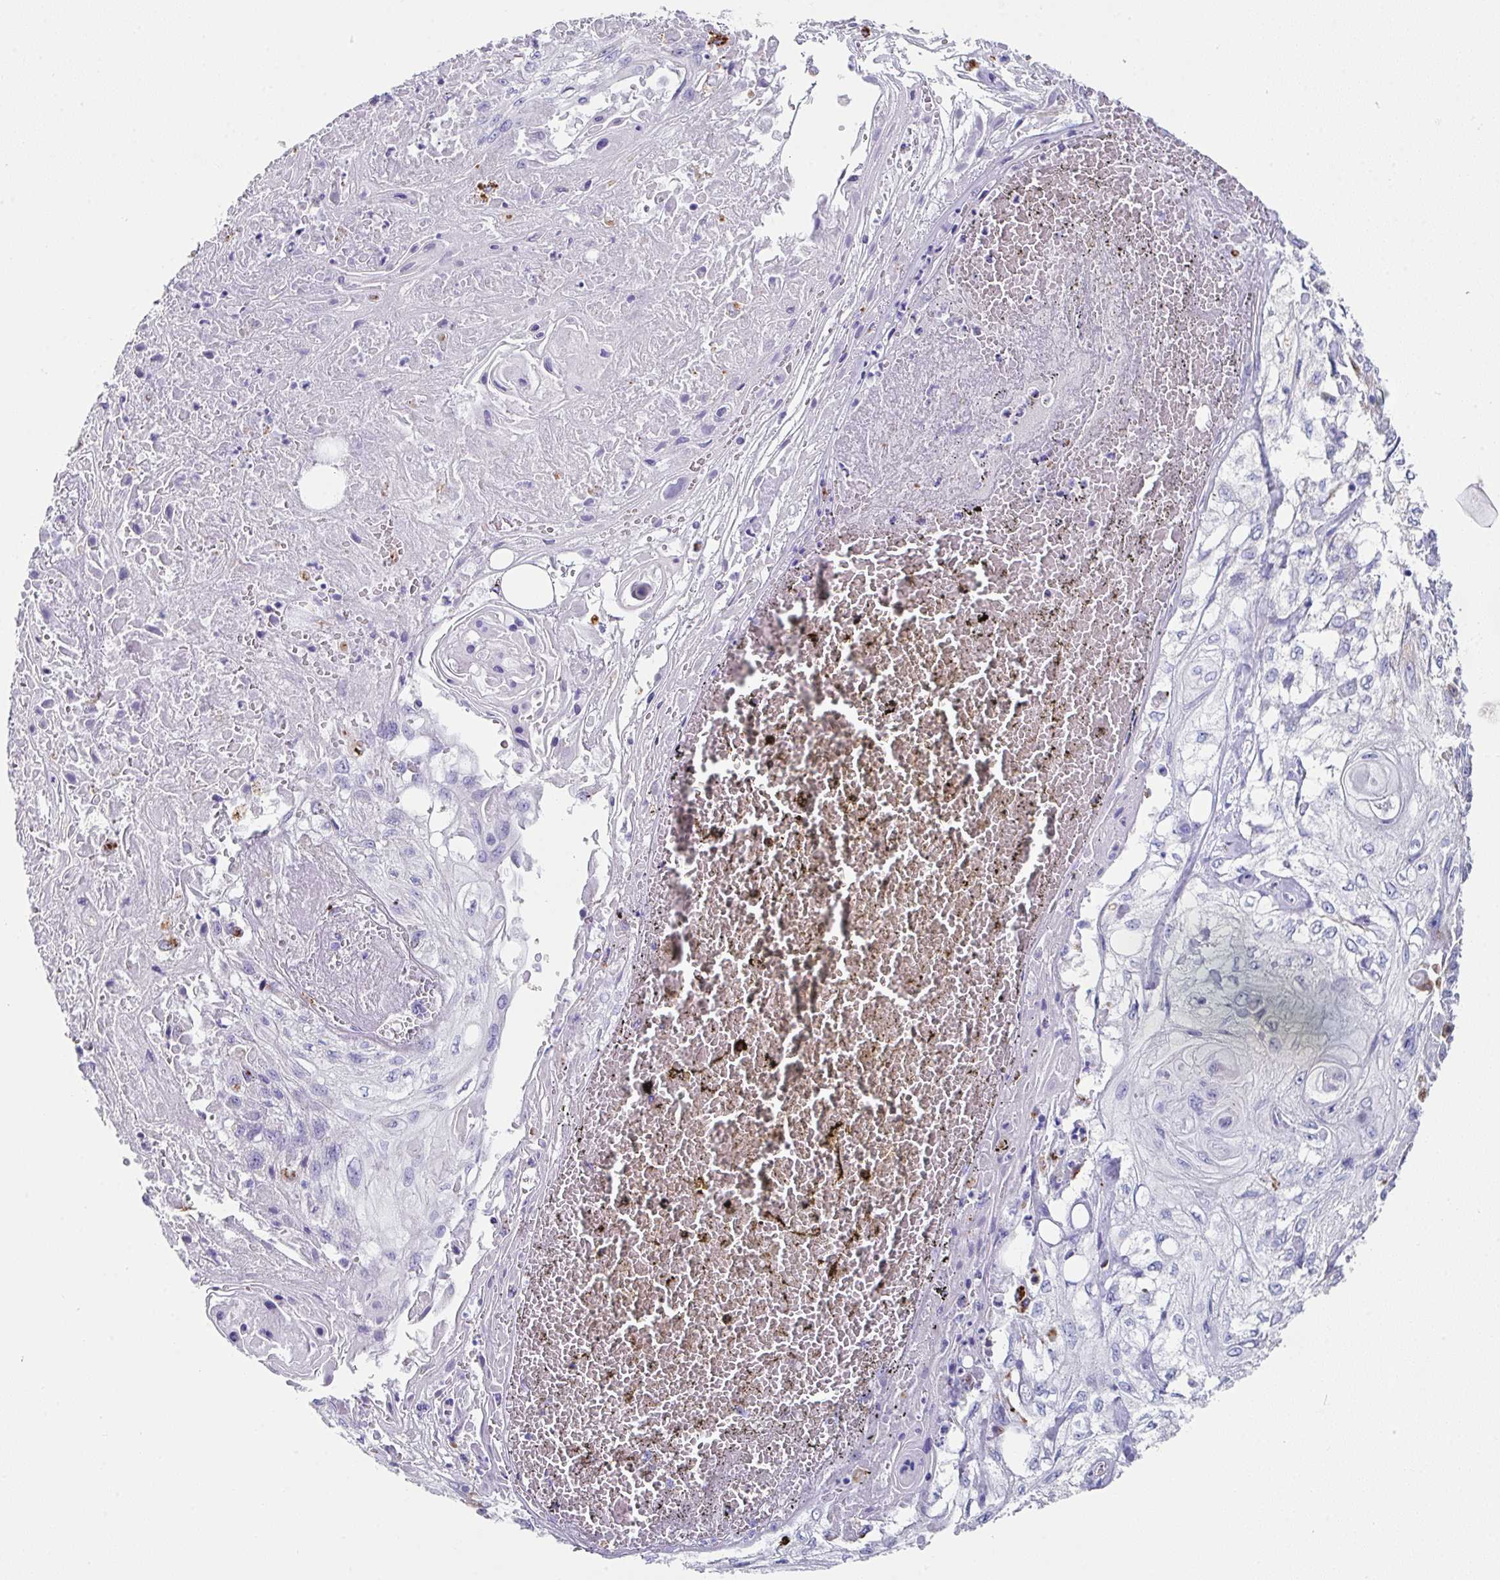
{"staining": {"intensity": "negative", "quantity": "none", "location": "none"}, "tissue": "skin cancer", "cell_type": "Tumor cells", "image_type": "cancer", "snomed": [{"axis": "morphology", "description": "Squamous cell carcinoma, NOS"}, {"axis": "morphology", "description": "Squamous cell carcinoma, metastatic, NOS"}, {"axis": "topography", "description": "Skin"}, {"axis": "topography", "description": "Lymph node"}], "caption": "The image exhibits no staining of tumor cells in squamous cell carcinoma (skin).", "gene": "CPVL", "patient": {"sex": "male", "age": 75}}